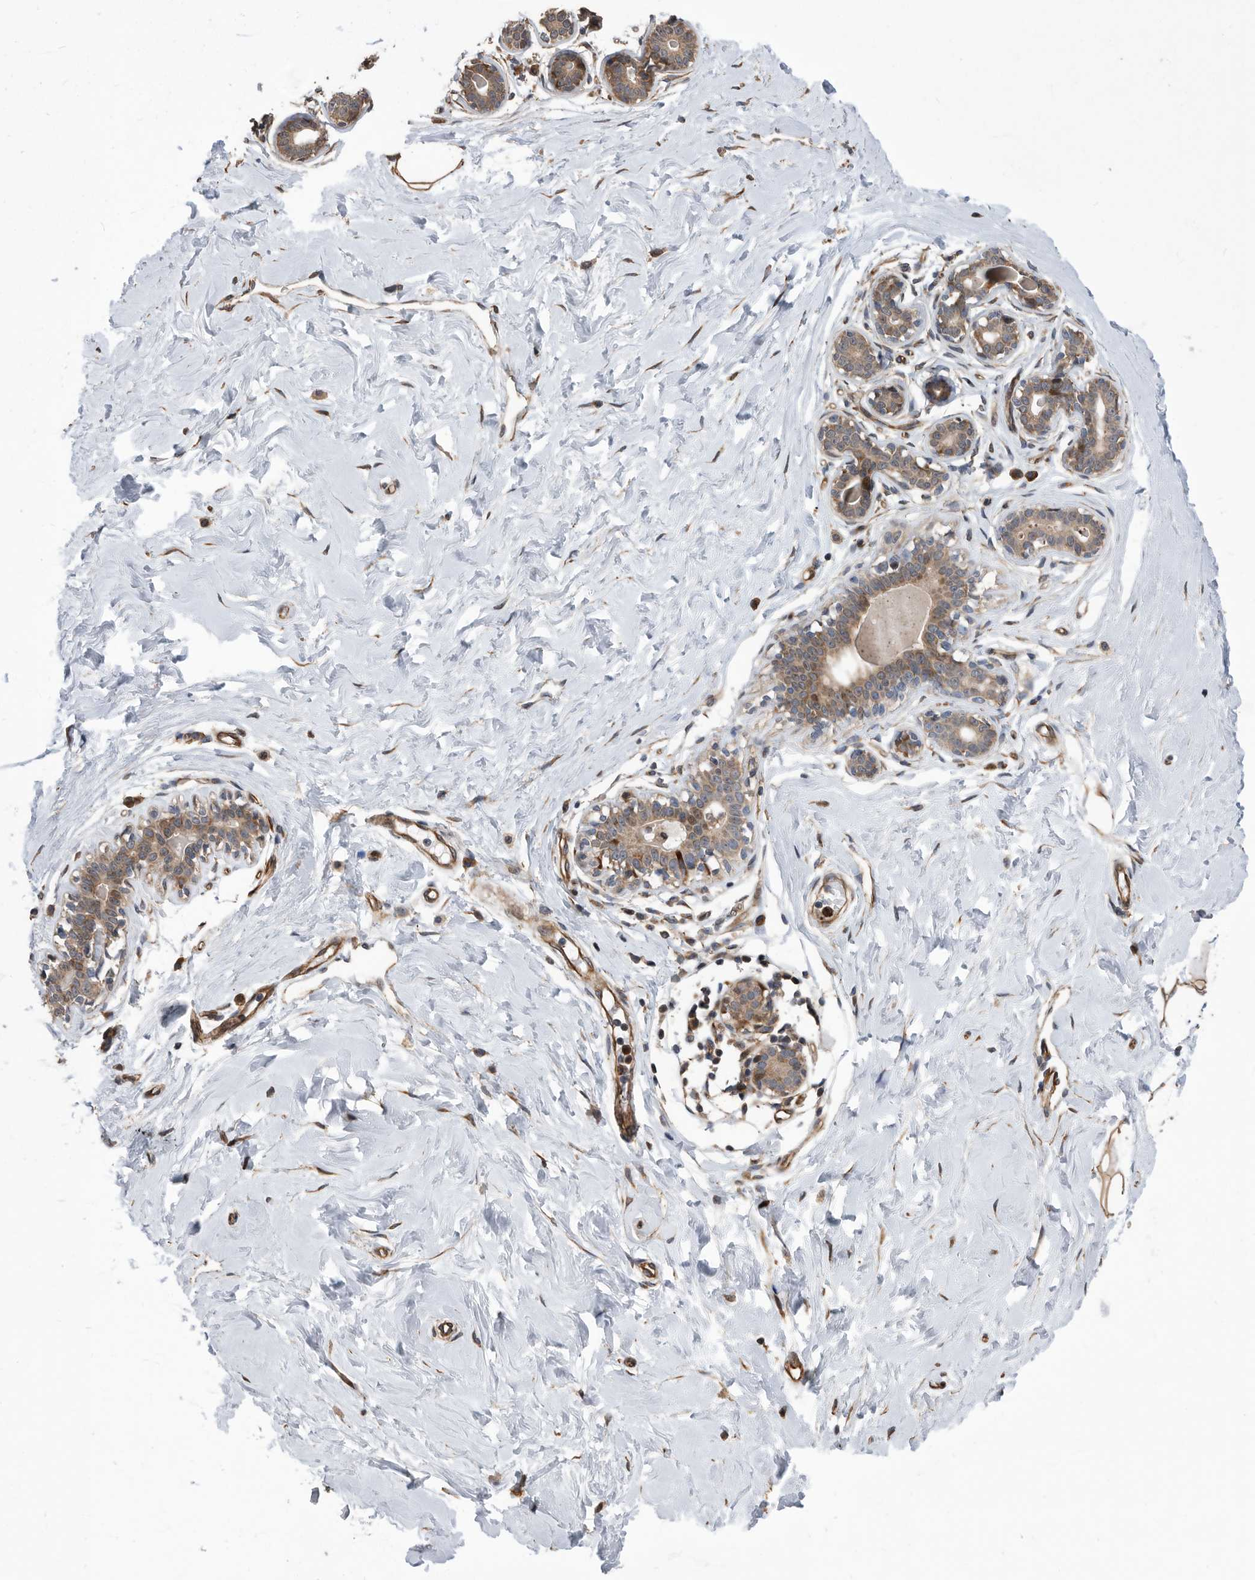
{"staining": {"intensity": "moderate", "quantity": "25%-75%", "location": "cytoplasmic/membranous"}, "tissue": "breast", "cell_type": "Adipocytes", "image_type": "normal", "snomed": [{"axis": "morphology", "description": "Normal tissue, NOS"}, {"axis": "morphology", "description": "Adenoma, NOS"}, {"axis": "topography", "description": "Breast"}], "caption": "The photomicrograph reveals staining of benign breast, revealing moderate cytoplasmic/membranous protein positivity (brown color) within adipocytes. The staining was performed using DAB (3,3'-diaminobenzidine) to visualize the protein expression in brown, while the nuclei were stained in blue with hematoxylin (Magnification: 20x).", "gene": "SERINC2", "patient": {"sex": "female", "age": 23}}